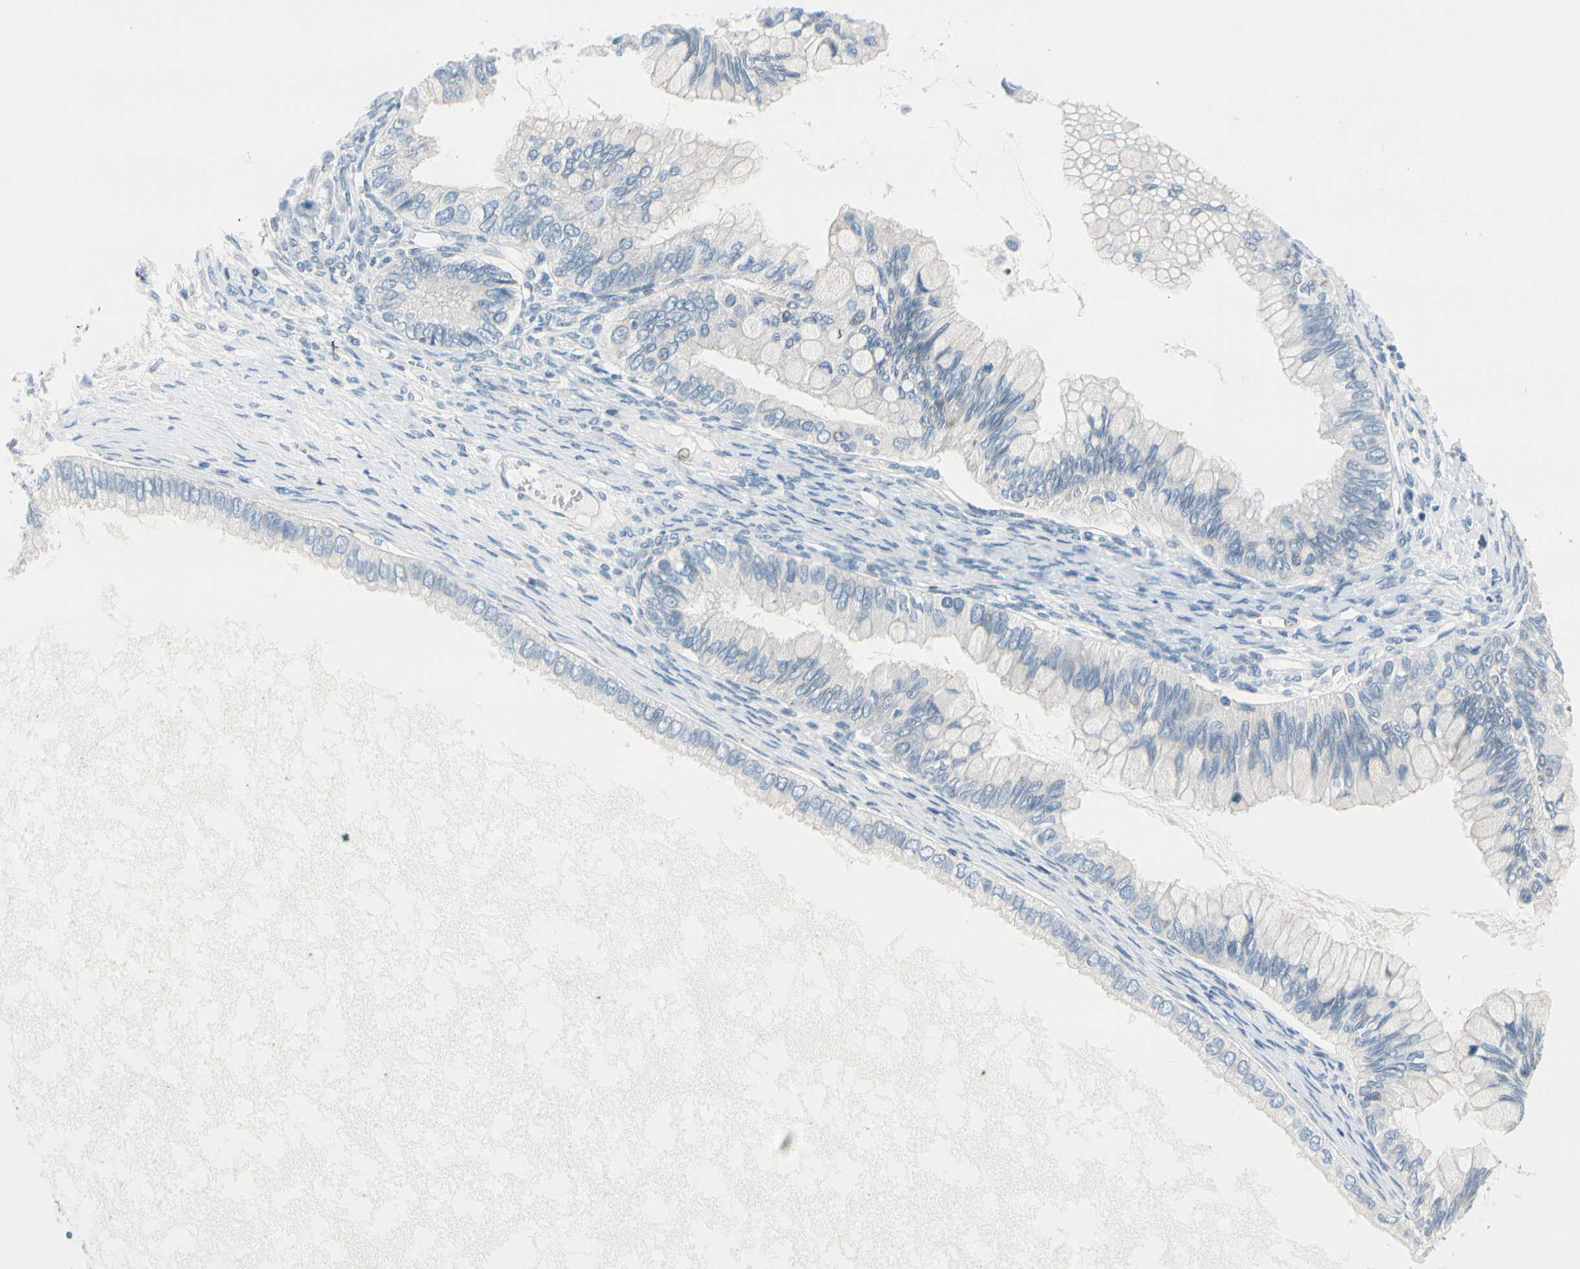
{"staining": {"intensity": "negative", "quantity": "none", "location": "none"}, "tissue": "ovarian cancer", "cell_type": "Tumor cells", "image_type": "cancer", "snomed": [{"axis": "morphology", "description": "Cystadenocarcinoma, mucinous, NOS"}, {"axis": "topography", "description": "Ovary"}], "caption": "This is an IHC image of human ovarian mucinous cystadenocarcinoma. There is no staining in tumor cells.", "gene": "FCER2", "patient": {"sex": "female", "age": 80}}